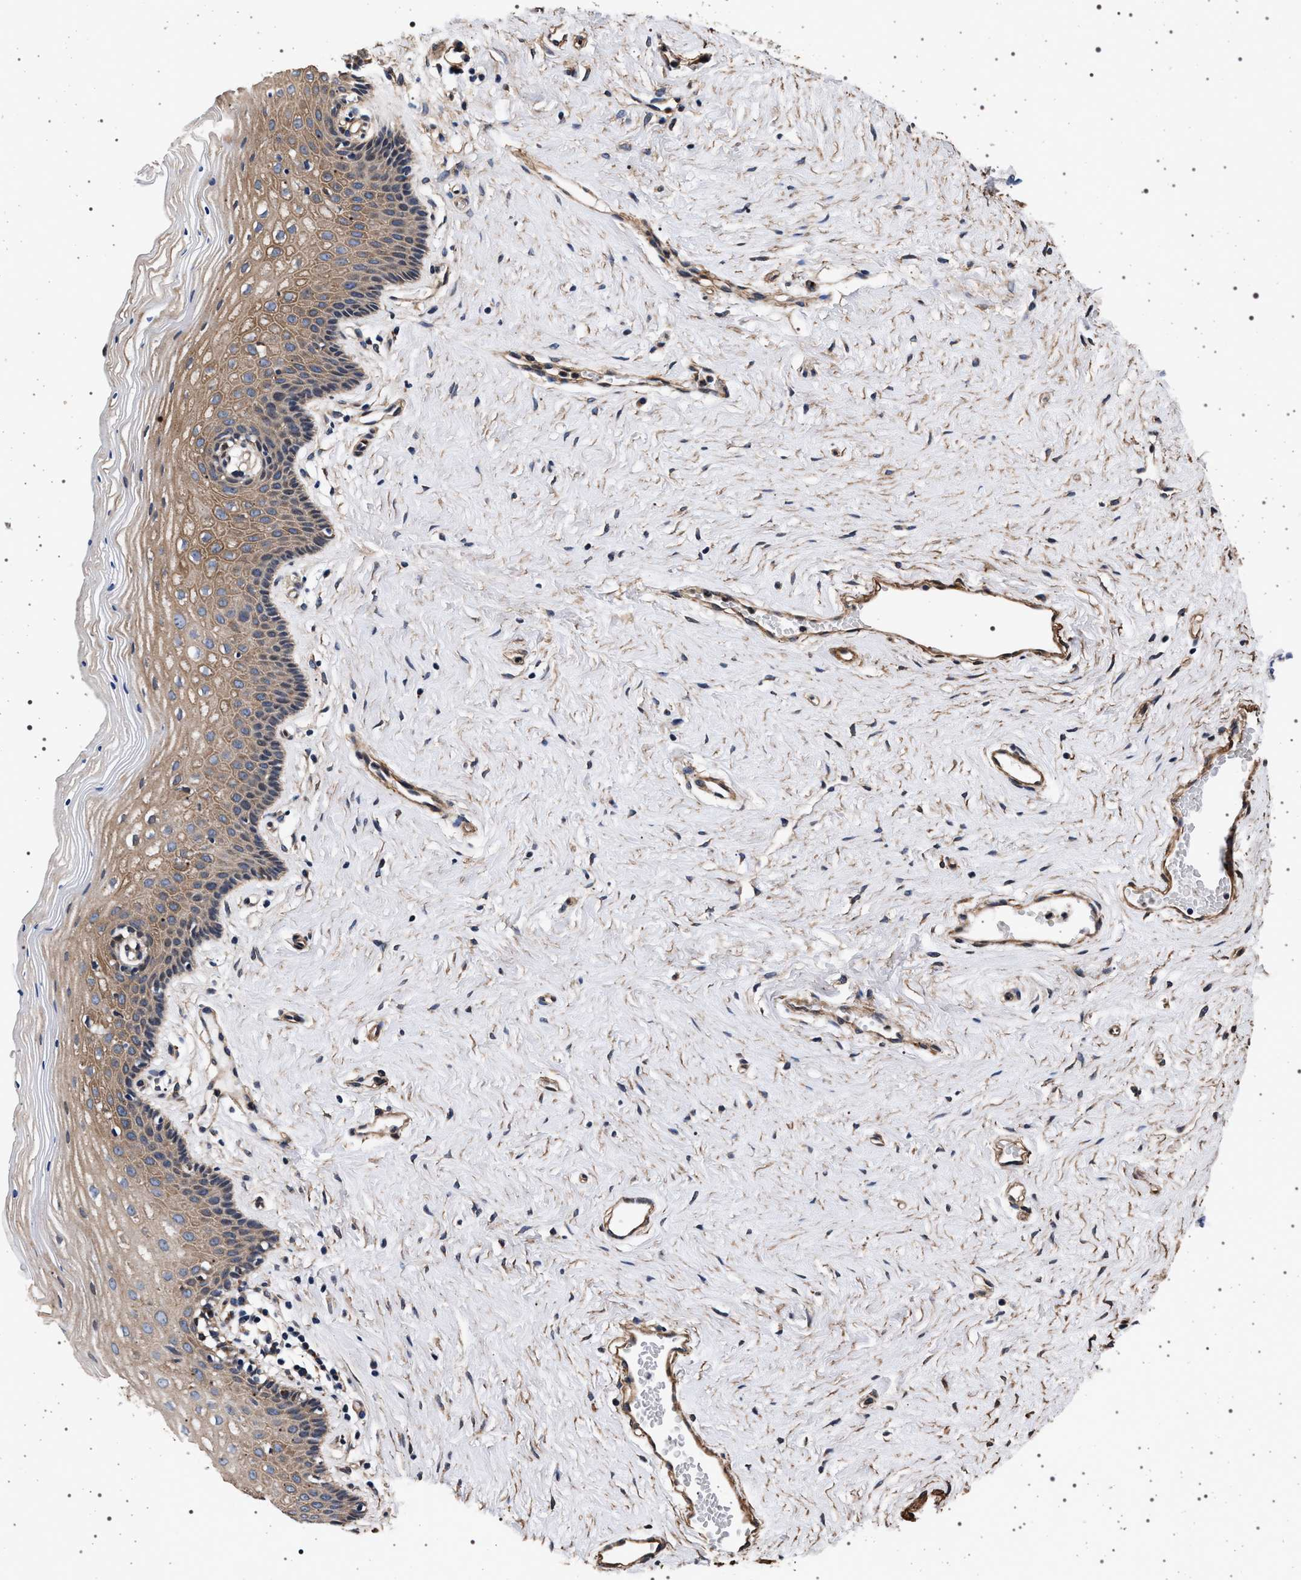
{"staining": {"intensity": "moderate", "quantity": ">75%", "location": "cytoplasmic/membranous"}, "tissue": "vagina", "cell_type": "Squamous epithelial cells", "image_type": "normal", "snomed": [{"axis": "morphology", "description": "Normal tissue, NOS"}, {"axis": "topography", "description": "Vagina"}], "caption": "Squamous epithelial cells display moderate cytoplasmic/membranous positivity in about >75% of cells in unremarkable vagina. (DAB (3,3'-diaminobenzidine) IHC, brown staining for protein, blue staining for nuclei).", "gene": "KCNK6", "patient": {"sex": "female", "age": 32}}